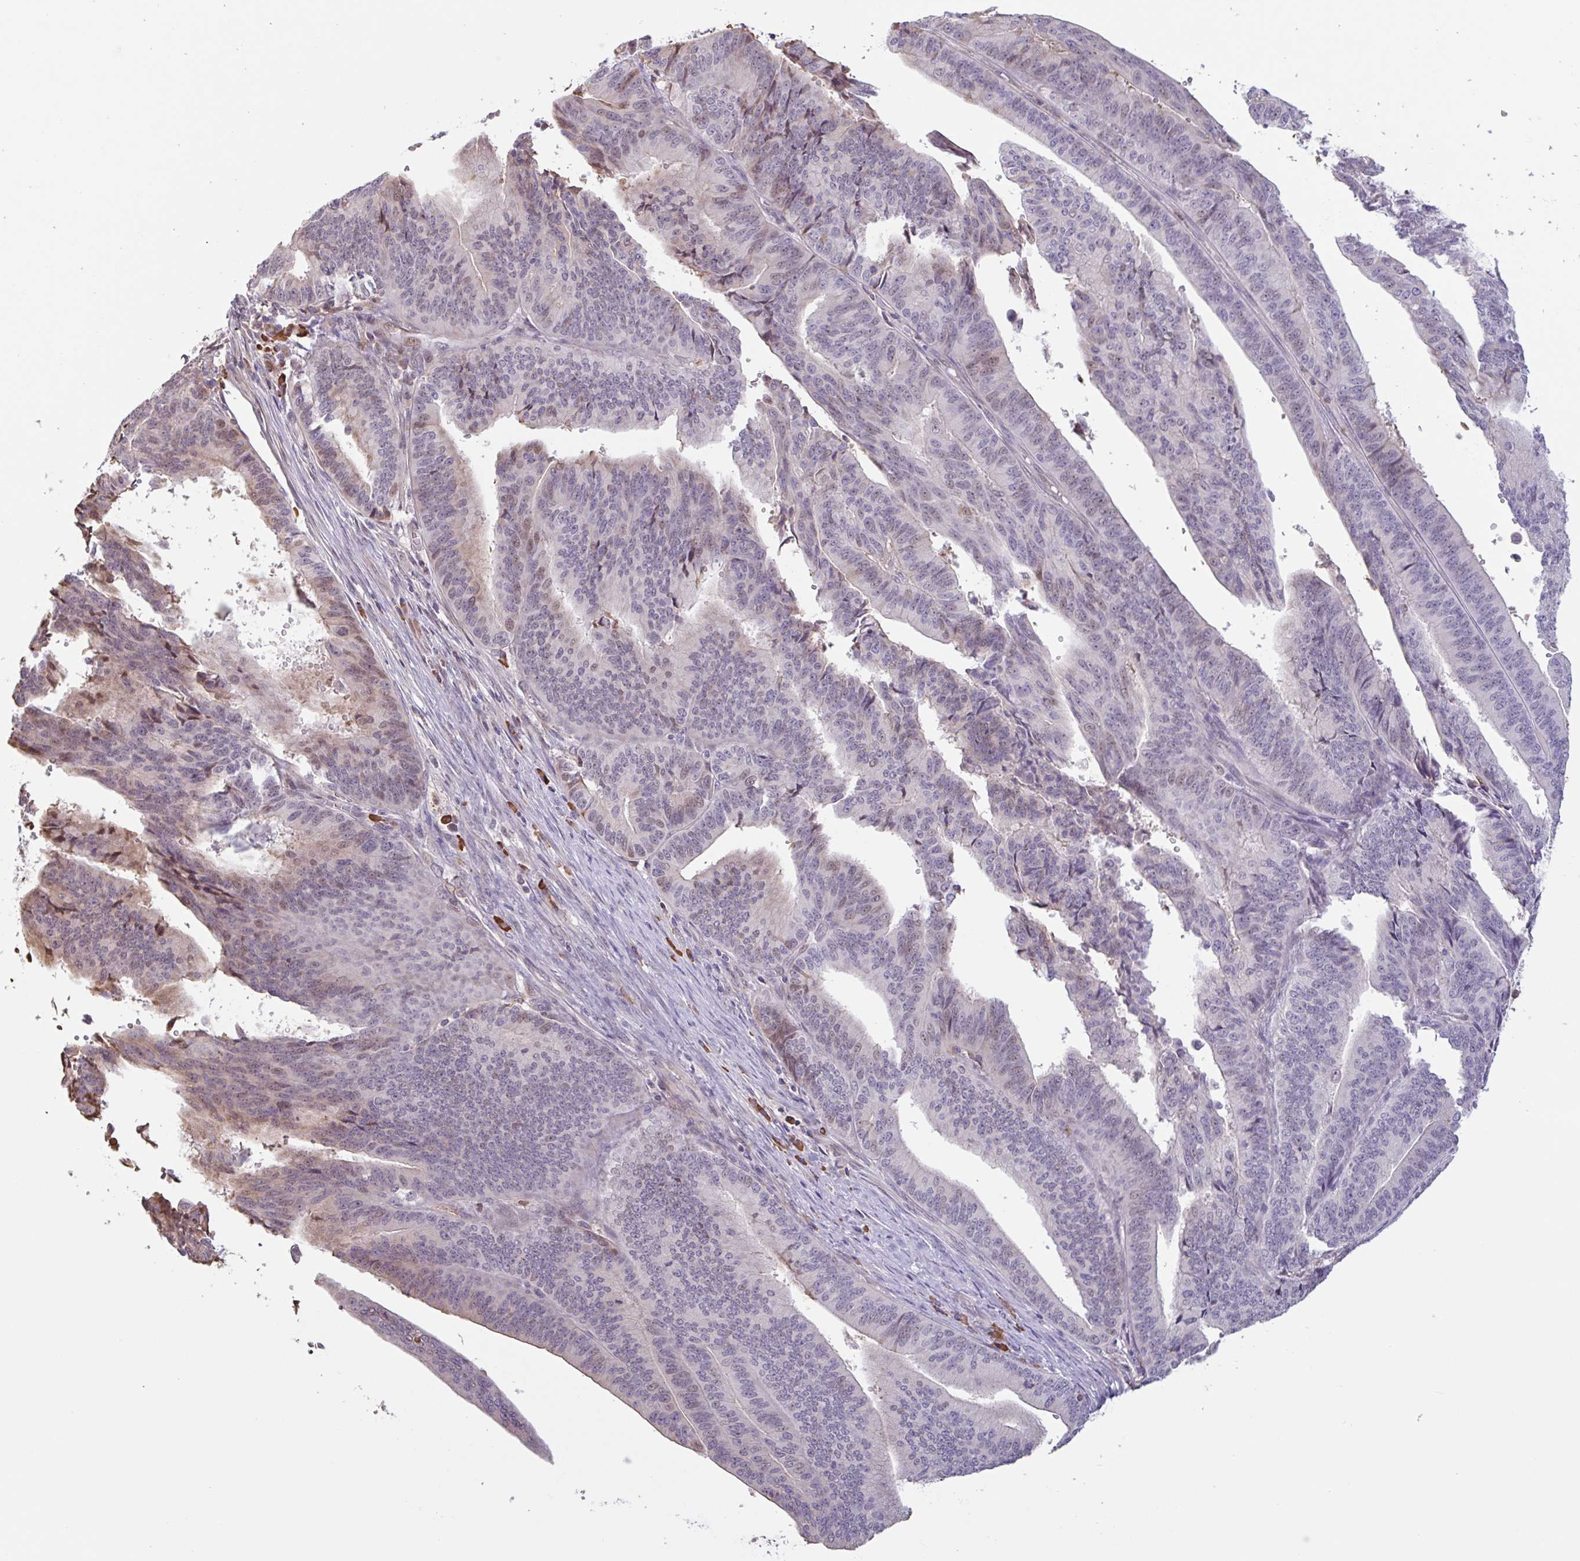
{"staining": {"intensity": "weak", "quantity": "25%-75%", "location": "nuclear"}, "tissue": "endometrial cancer", "cell_type": "Tumor cells", "image_type": "cancer", "snomed": [{"axis": "morphology", "description": "Adenocarcinoma, NOS"}, {"axis": "topography", "description": "Endometrium"}], "caption": "The histopathology image exhibits staining of adenocarcinoma (endometrial), revealing weak nuclear protein staining (brown color) within tumor cells. (Brightfield microscopy of DAB IHC at high magnification).", "gene": "TAF1D", "patient": {"sex": "female", "age": 65}}